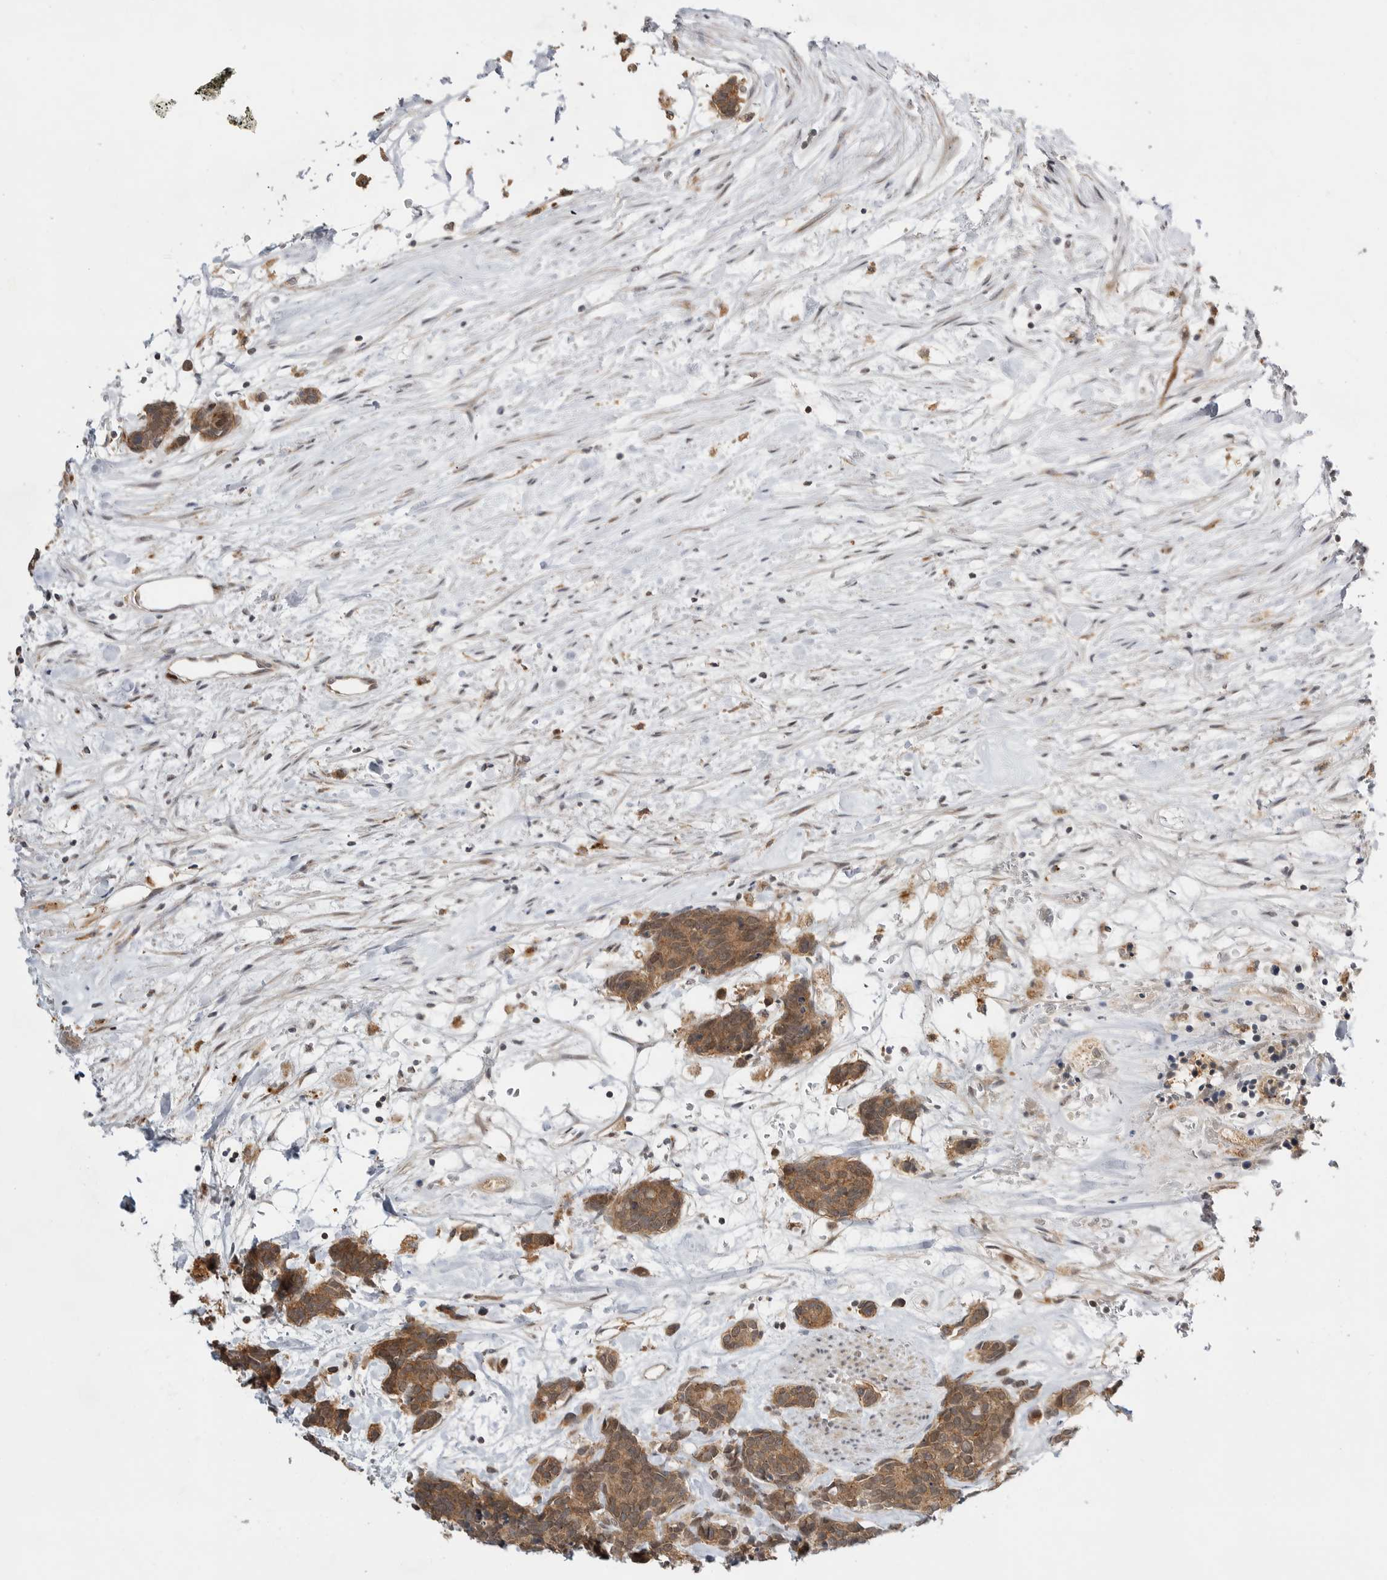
{"staining": {"intensity": "moderate", "quantity": ">75%", "location": "cytoplasmic/membranous"}, "tissue": "carcinoid", "cell_type": "Tumor cells", "image_type": "cancer", "snomed": [{"axis": "morphology", "description": "Carcinoma, NOS"}, {"axis": "morphology", "description": "Carcinoid, malignant, NOS"}, {"axis": "topography", "description": "Urinary bladder"}], "caption": "Moderate cytoplasmic/membranous protein staining is appreciated in approximately >75% of tumor cells in carcinoma.", "gene": "CSNK1G3", "patient": {"sex": "male", "age": 57}}